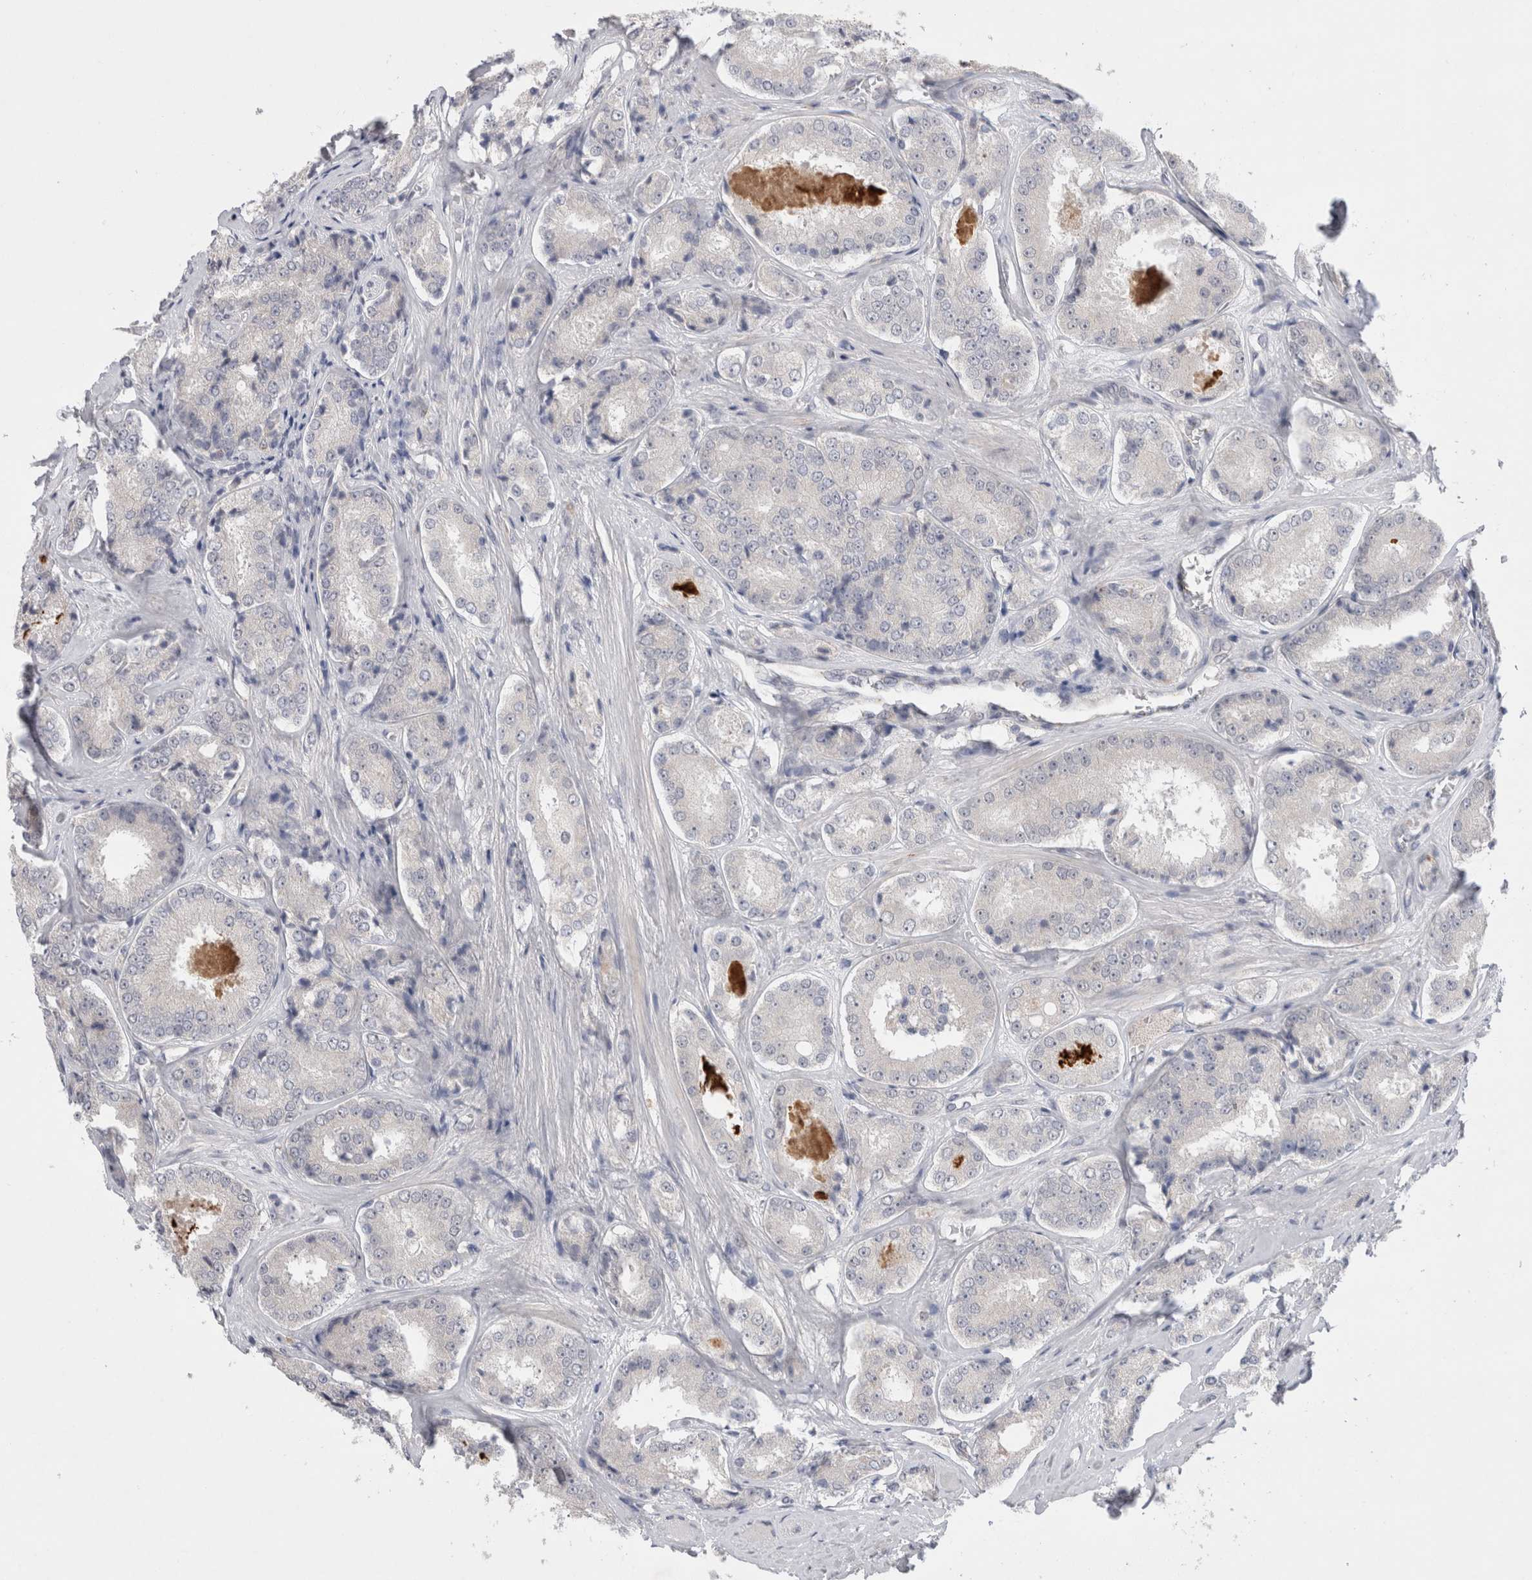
{"staining": {"intensity": "negative", "quantity": "none", "location": "none"}, "tissue": "prostate cancer", "cell_type": "Tumor cells", "image_type": "cancer", "snomed": [{"axis": "morphology", "description": "Adenocarcinoma, High grade"}, {"axis": "topography", "description": "Prostate"}], "caption": "An immunohistochemistry image of prostate cancer (adenocarcinoma (high-grade)) is shown. There is no staining in tumor cells of prostate cancer (adenocarcinoma (high-grade)).", "gene": "BICD2", "patient": {"sex": "male", "age": 65}}